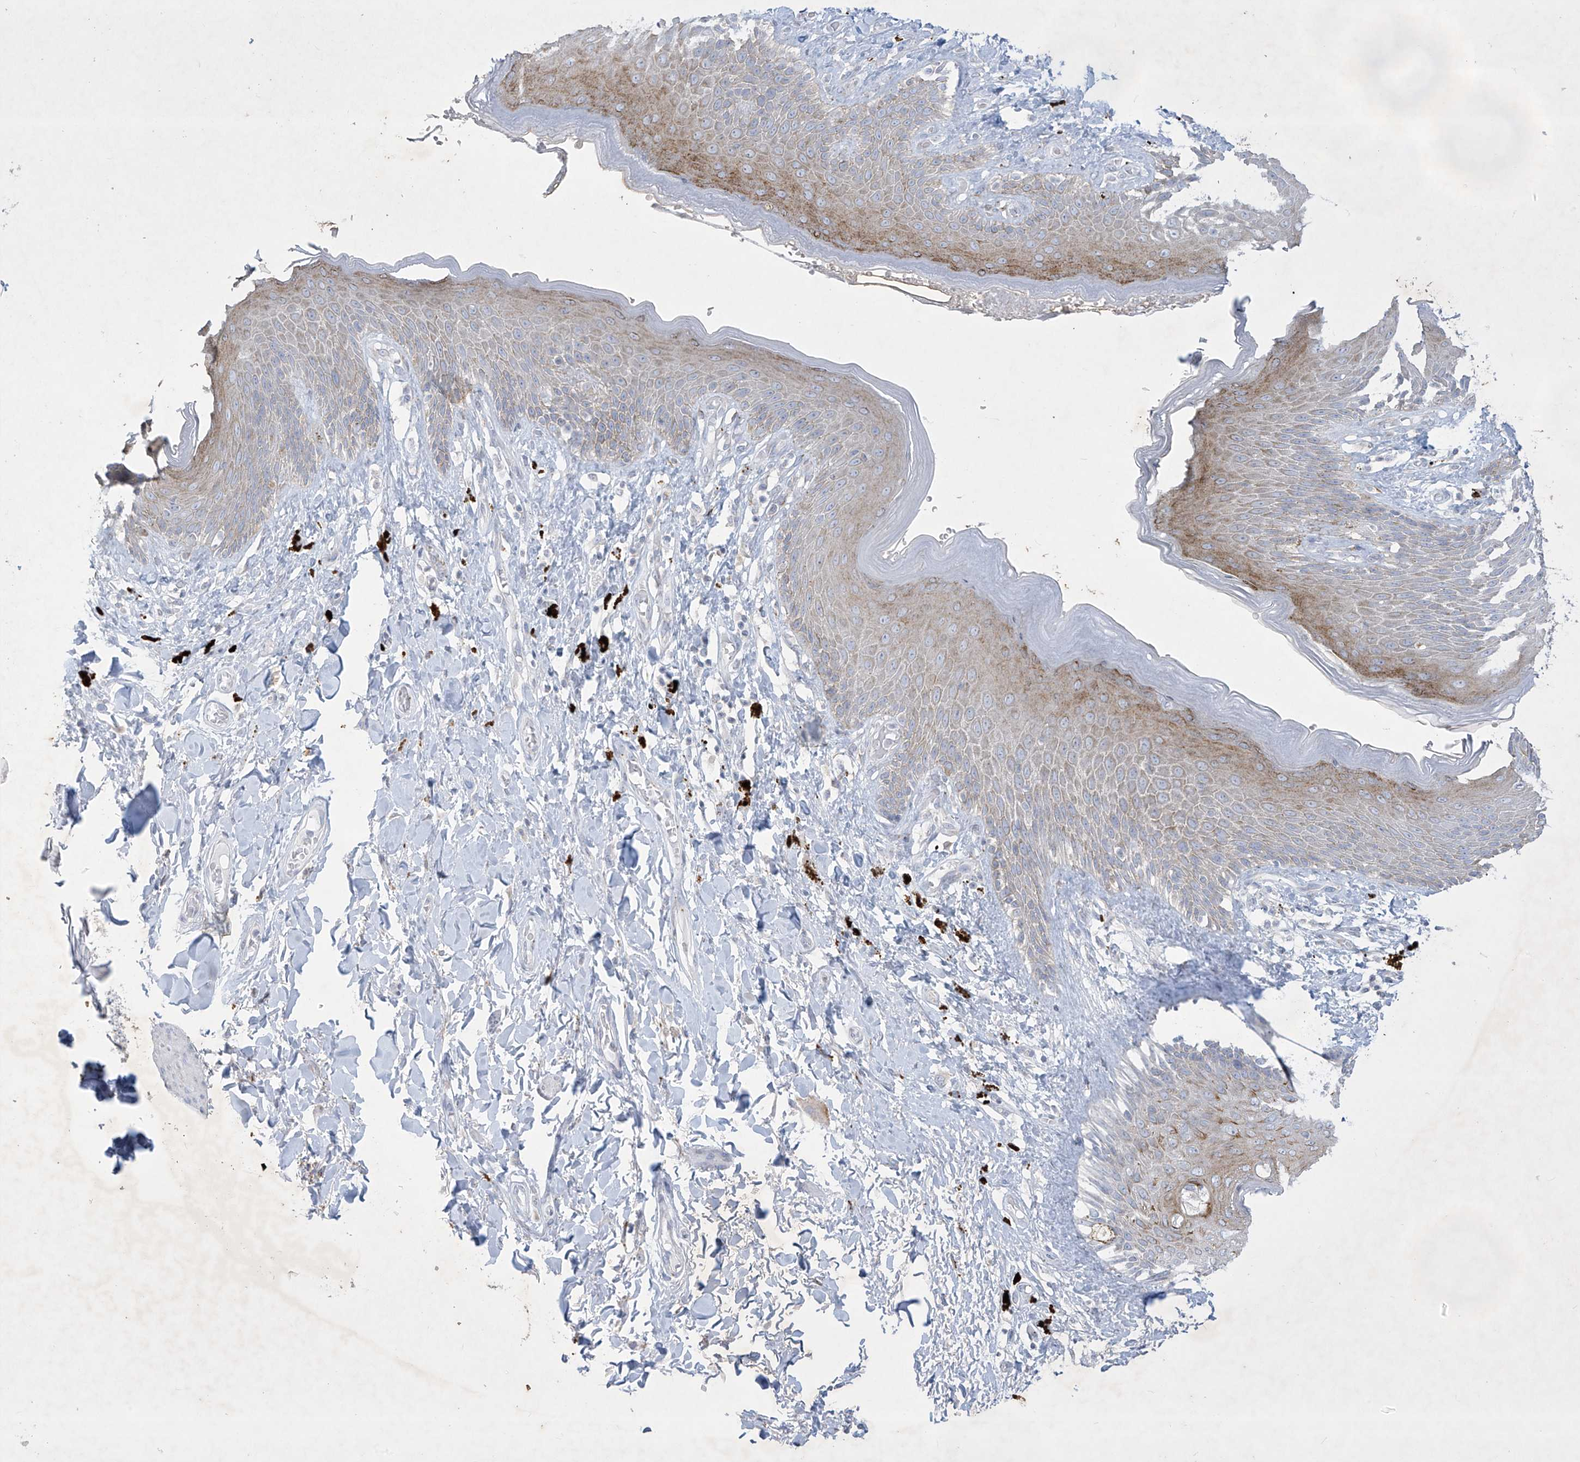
{"staining": {"intensity": "strong", "quantity": "<25%", "location": "cytoplasmic/membranous"}, "tissue": "skin", "cell_type": "Epidermal cells", "image_type": "normal", "snomed": [{"axis": "morphology", "description": "Normal tissue, NOS"}, {"axis": "topography", "description": "Anal"}], "caption": "Epidermal cells display medium levels of strong cytoplasmic/membranous expression in approximately <25% of cells in normal skin.", "gene": "GPR137C", "patient": {"sex": "female", "age": 78}}